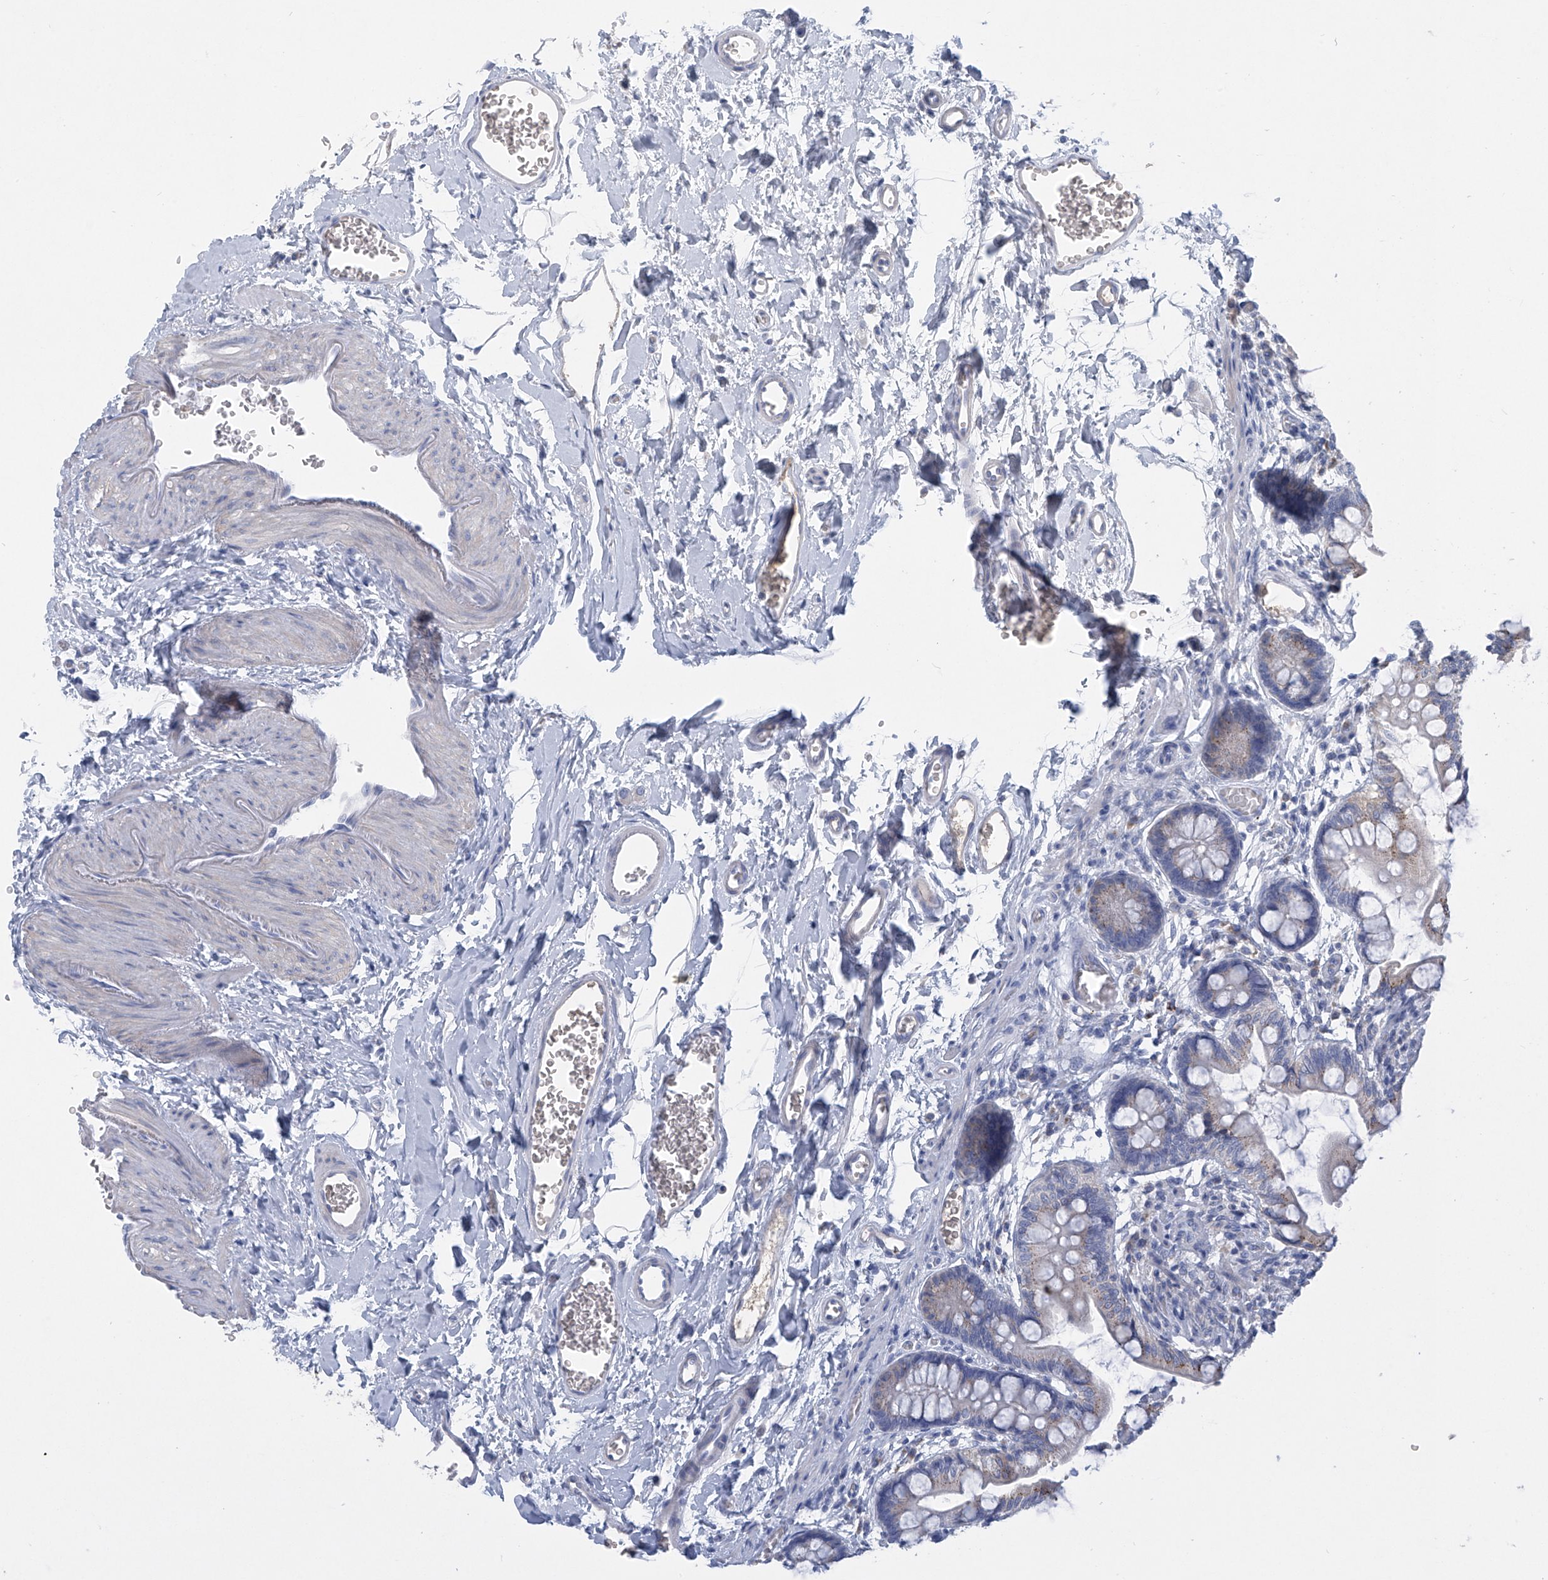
{"staining": {"intensity": "weak", "quantity": "25%-75%", "location": "cytoplasmic/membranous"}, "tissue": "small intestine", "cell_type": "Glandular cells", "image_type": "normal", "snomed": [{"axis": "morphology", "description": "Normal tissue, NOS"}, {"axis": "topography", "description": "Small intestine"}], "caption": "Protein staining of normal small intestine demonstrates weak cytoplasmic/membranous staining in about 25%-75% of glandular cells. (DAB = brown stain, brightfield microscopy at high magnification).", "gene": "SLCO4A1", "patient": {"sex": "male", "age": 52}}